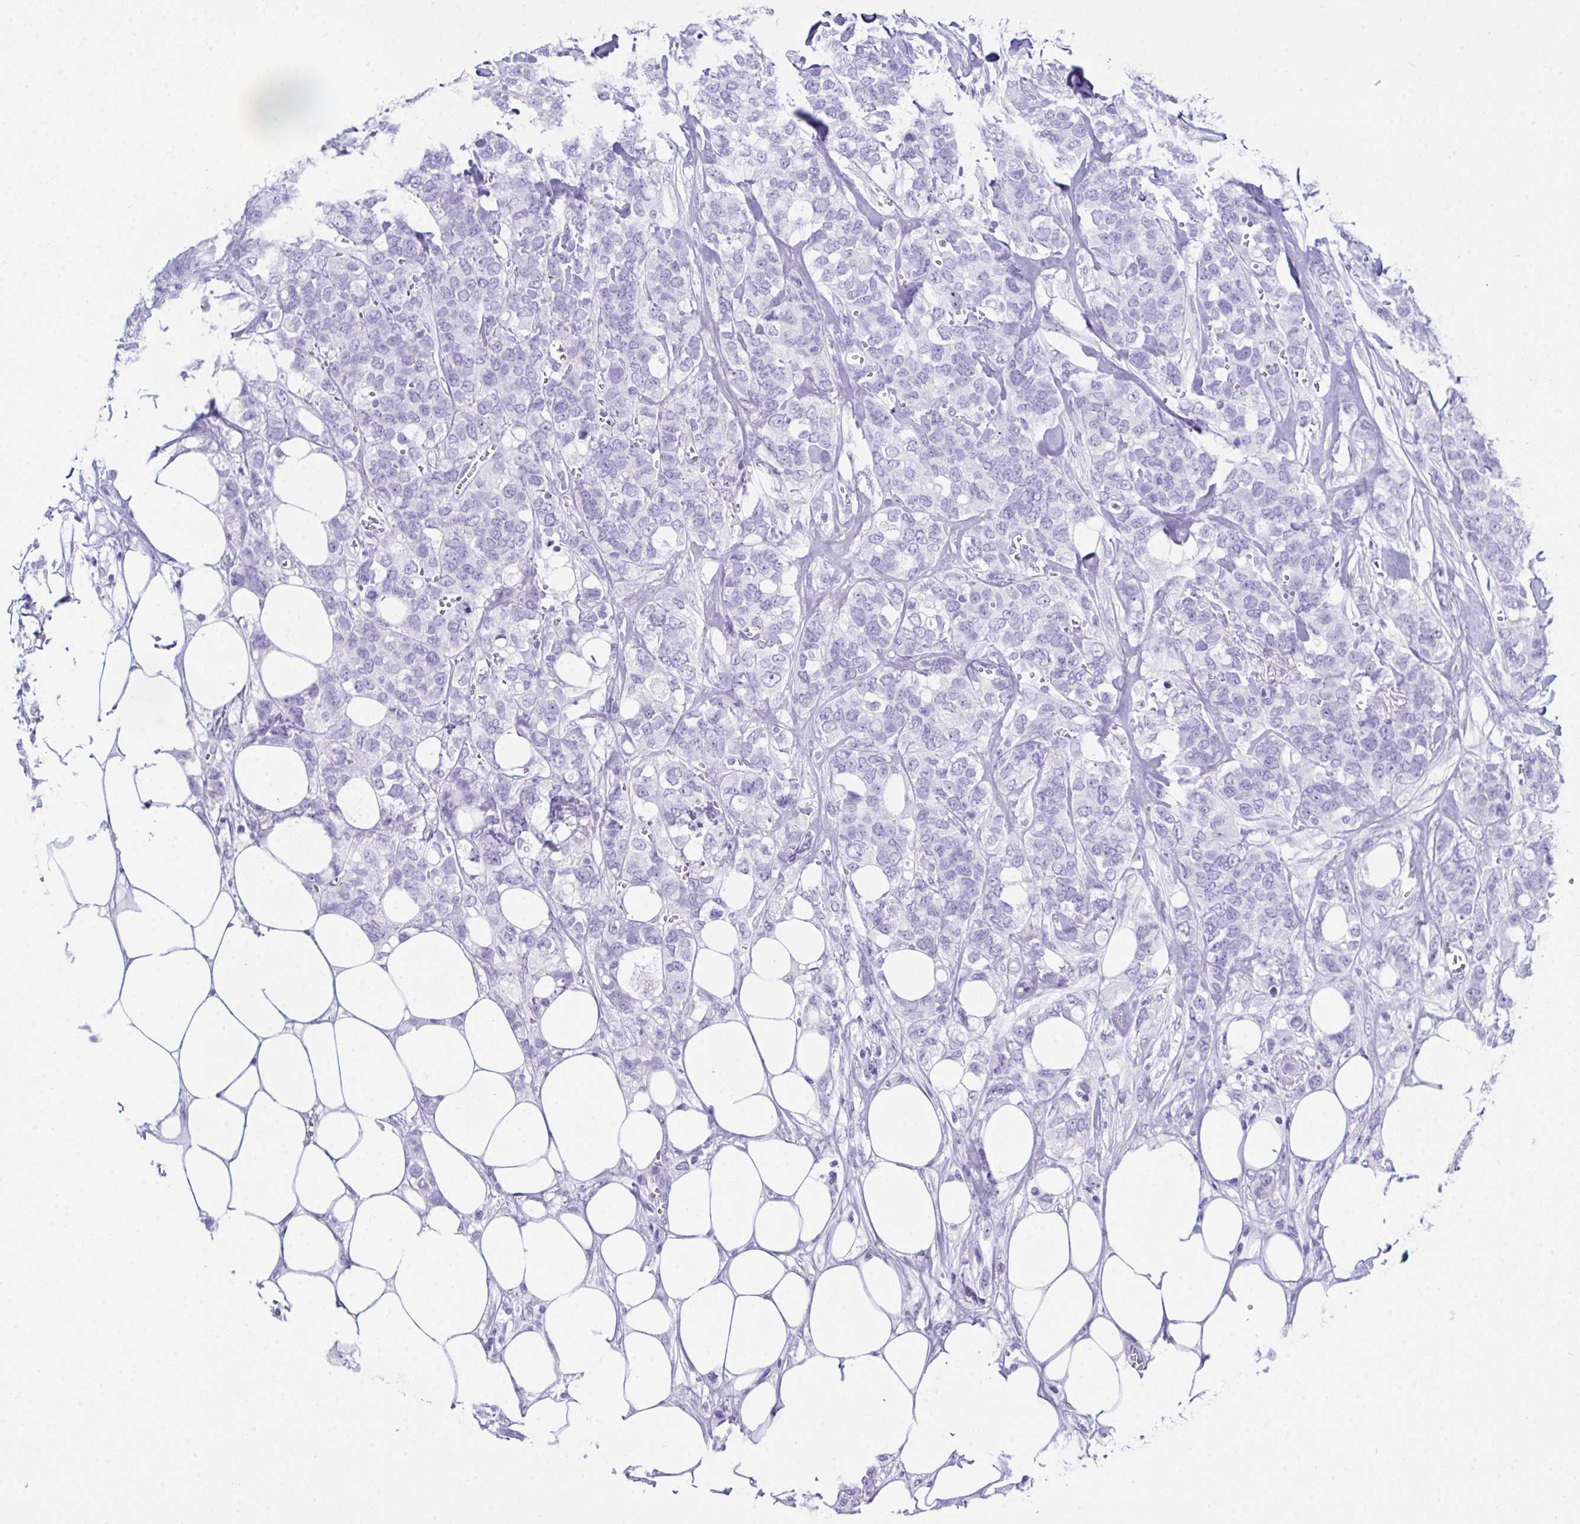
{"staining": {"intensity": "negative", "quantity": "none", "location": "none"}, "tissue": "breast cancer", "cell_type": "Tumor cells", "image_type": "cancer", "snomed": [{"axis": "morphology", "description": "Lobular carcinoma"}, {"axis": "topography", "description": "Breast"}], "caption": "Immunohistochemistry (IHC) of human lobular carcinoma (breast) displays no expression in tumor cells. (Stains: DAB immunohistochemistry (IHC) with hematoxylin counter stain, Microscopy: brightfield microscopy at high magnification).", "gene": "LGALS4", "patient": {"sex": "female", "age": 91}}